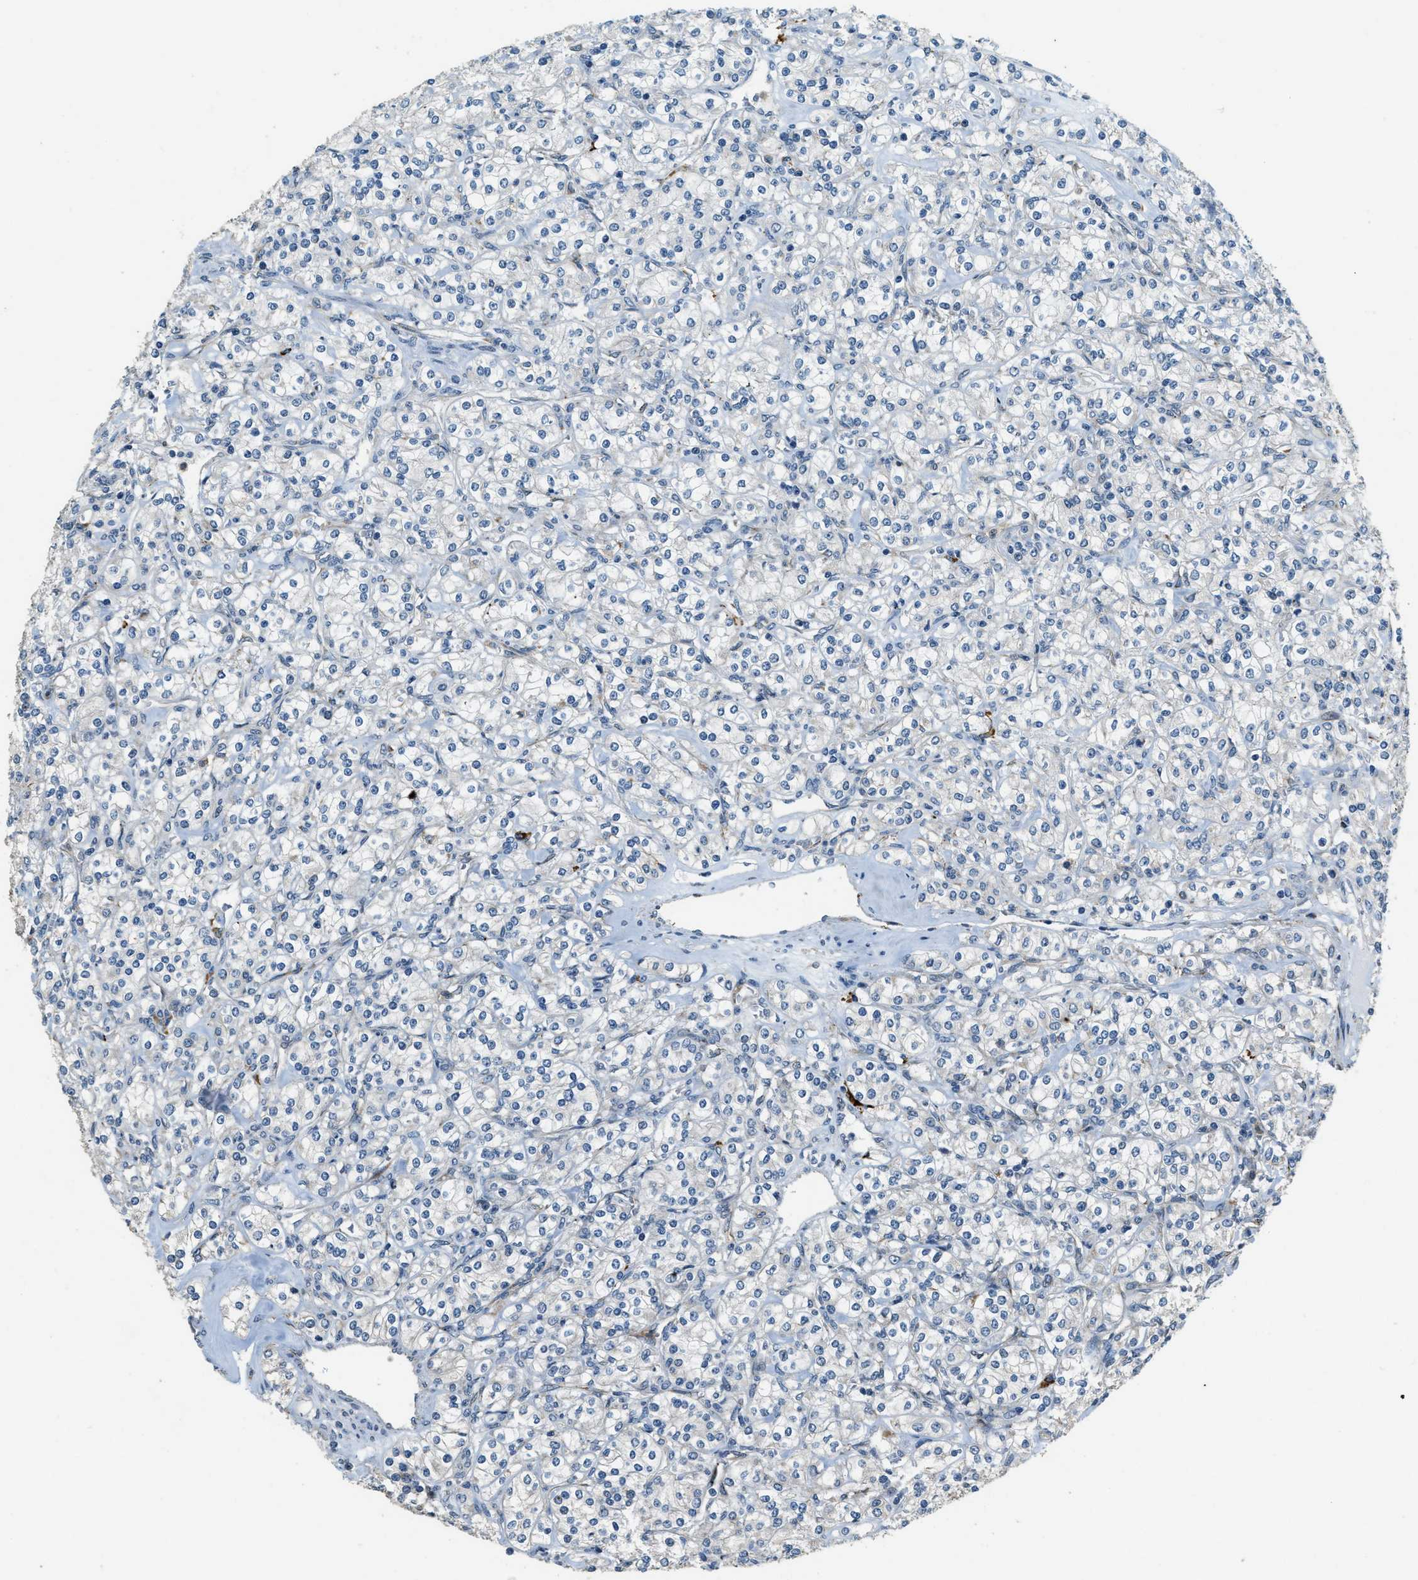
{"staining": {"intensity": "negative", "quantity": "none", "location": "none"}, "tissue": "renal cancer", "cell_type": "Tumor cells", "image_type": "cancer", "snomed": [{"axis": "morphology", "description": "Adenocarcinoma, NOS"}, {"axis": "topography", "description": "Kidney"}], "caption": "The micrograph shows no significant expression in tumor cells of renal cancer.", "gene": "HERC2", "patient": {"sex": "male", "age": 77}}